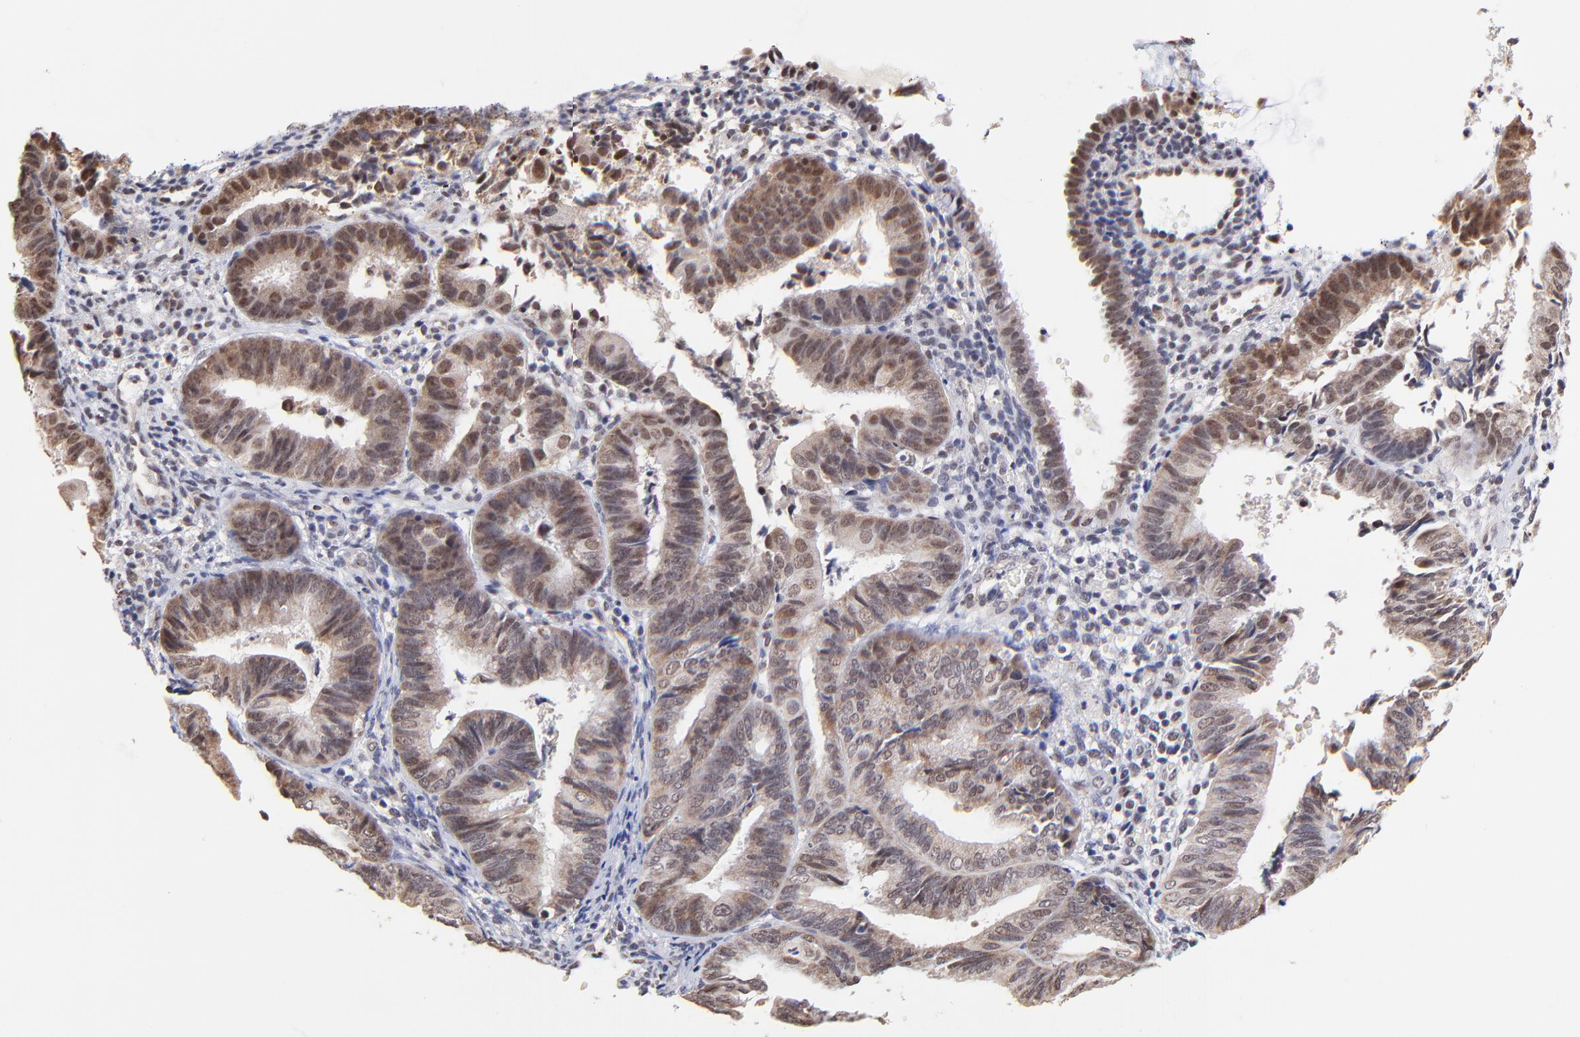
{"staining": {"intensity": "moderate", "quantity": ">75%", "location": "cytoplasmic/membranous,nuclear"}, "tissue": "endometrial cancer", "cell_type": "Tumor cells", "image_type": "cancer", "snomed": [{"axis": "morphology", "description": "Adenocarcinoma, NOS"}, {"axis": "topography", "description": "Endometrium"}], "caption": "Immunohistochemical staining of endometrial cancer (adenocarcinoma) exhibits medium levels of moderate cytoplasmic/membranous and nuclear protein expression in approximately >75% of tumor cells.", "gene": "ZNF670", "patient": {"sex": "female", "age": 63}}